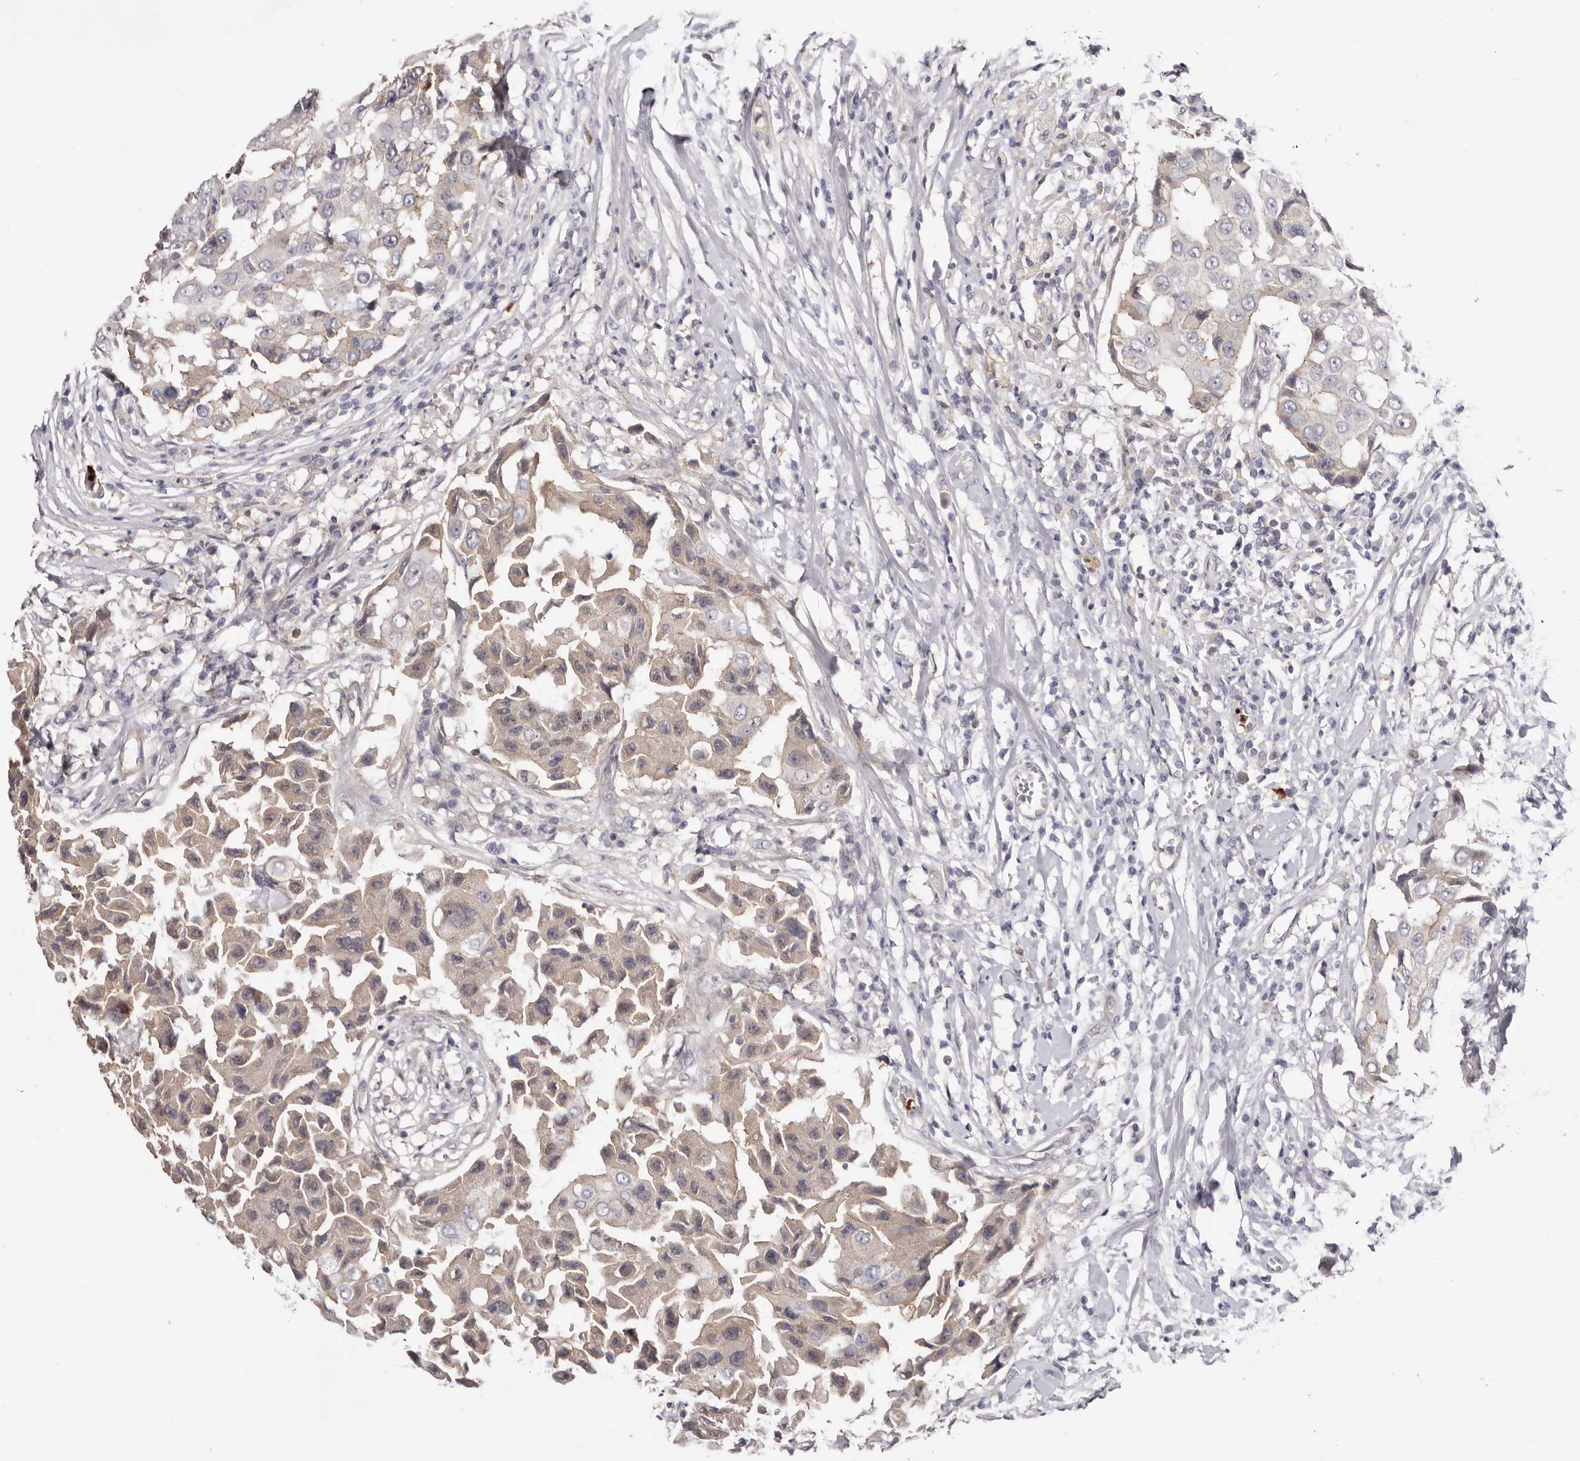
{"staining": {"intensity": "weak", "quantity": "<25%", "location": "cytoplasmic/membranous"}, "tissue": "breast cancer", "cell_type": "Tumor cells", "image_type": "cancer", "snomed": [{"axis": "morphology", "description": "Duct carcinoma"}, {"axis": "topography", "description": "Breast"}], "caption": "High magnification brightfield microscopy of breast cancer stained with DAB (brown) and counterstained with hematoxylin (blue): tumor cells show no significant positivity.", "gene": "LMLN", "patient": {"sex": "female", "age": 27}}